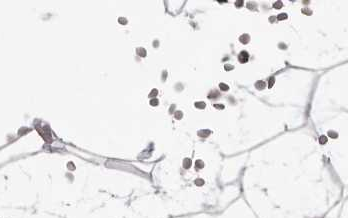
{"staining": {"intensity": "negative", "quantity": "none", "location": "none"}, "tissue": "adipose tissue", "cell_type": "Adipocytes", "image_type": "normal", "snomed": [{"axis": "morphology", "description": "Normal tissue, NOS"}, {"axis": "topography", "description": "Breast"}], "caption": "Unremarkable adipose tissue was stained to show a protein in brown. There is no significant expression in adipocytes.", "gene": "MMACHC", "patient": {"sex": "female", "age": 23}}